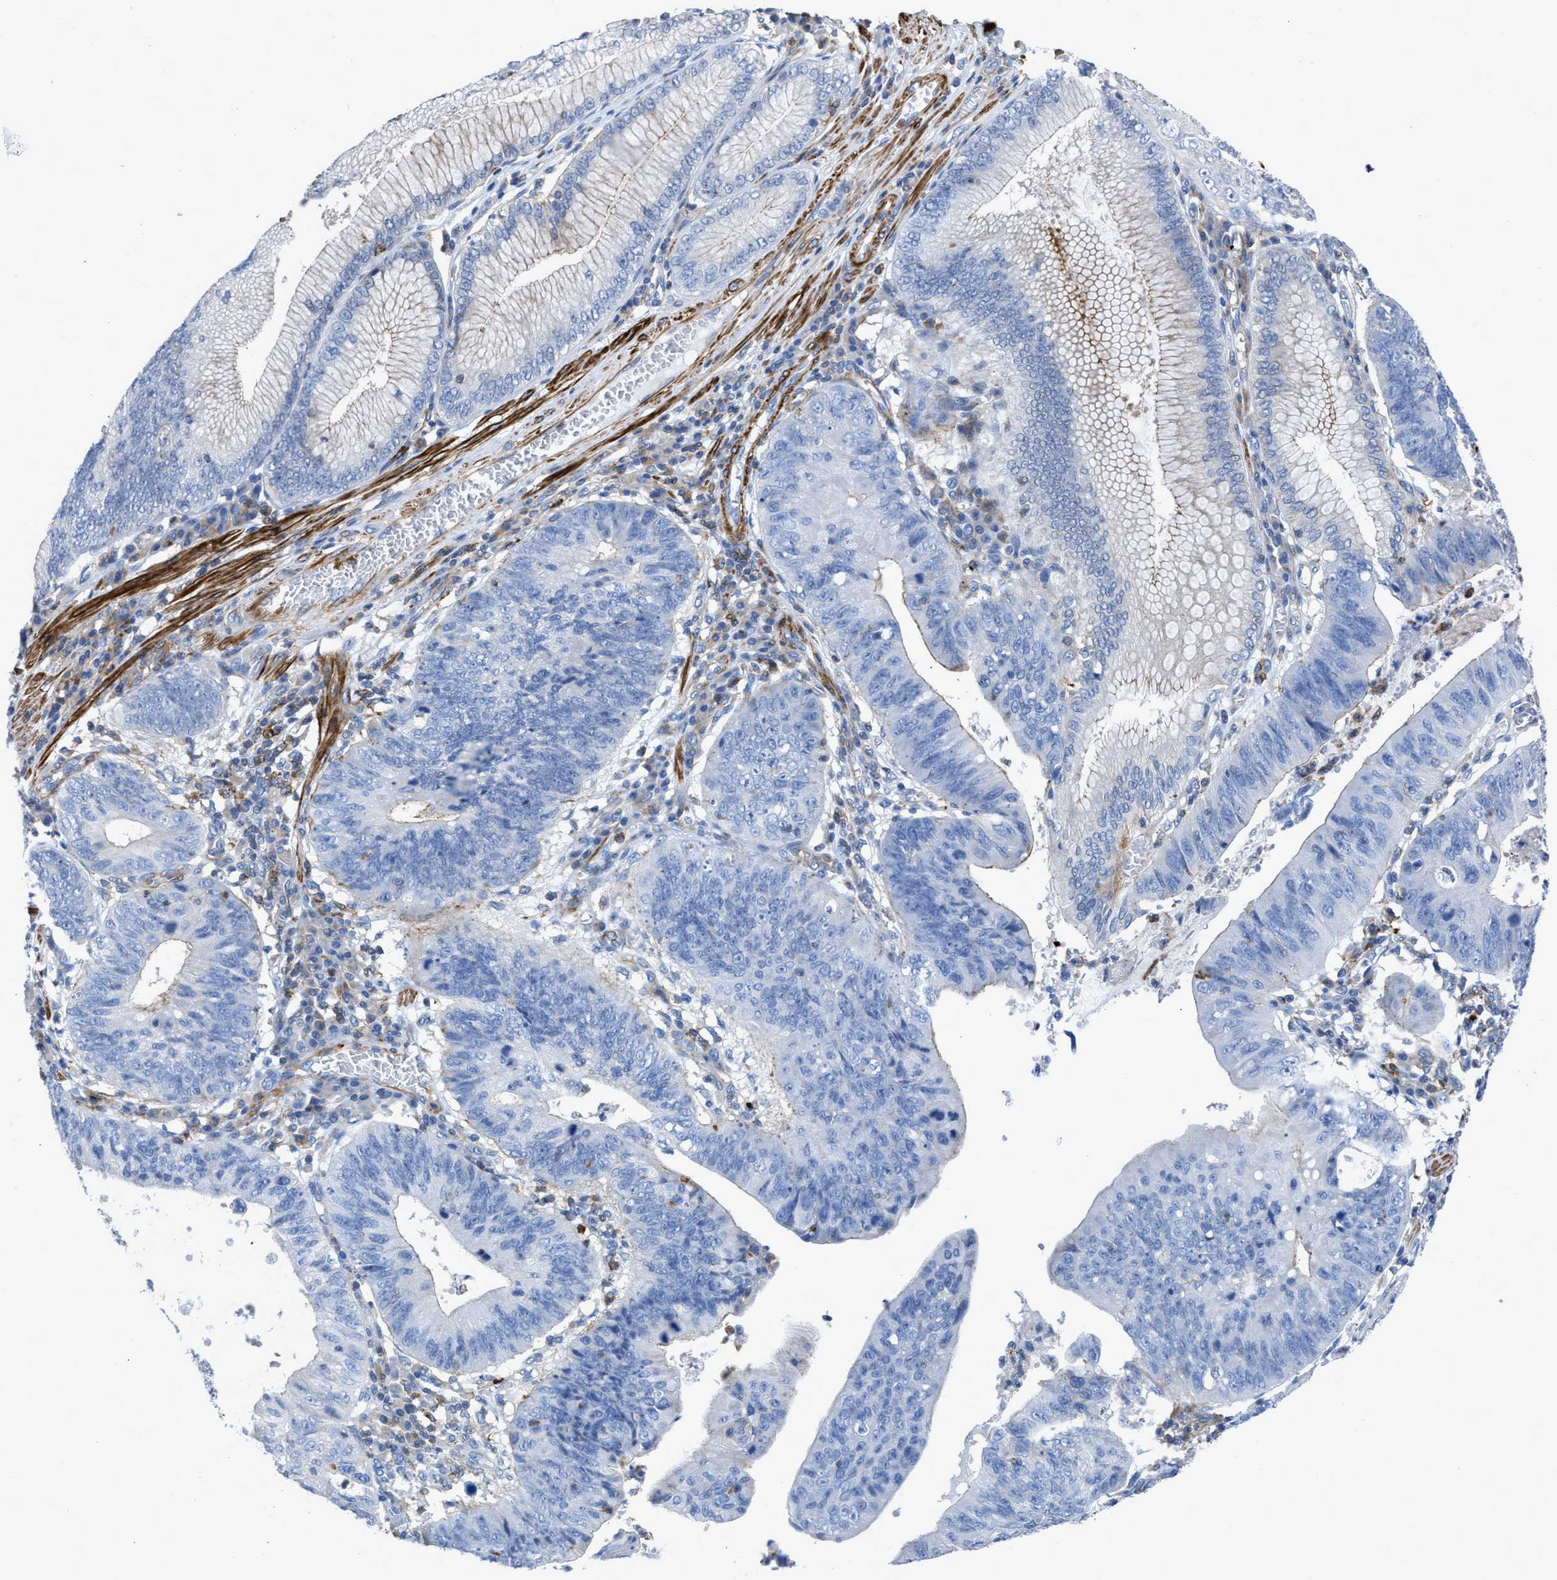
{"staining": {"intensity": "weak", "quantity": "<25%", "location": "cytoplasmic/membranous"}, "tissue": "stomach cancer", "cell_type": "Tumor cells", "image_type": "cancer", "snomed": [{"axis": "morphology", "description": "Adenocarcinoma, NOS"}, {"axis": "topography", "description": "Stomach"}], "caption": "Immunohistochemistry micrograph of neoplastic tissue: human stomach adenocarcinoma stained with DAB displays no significant protein staining in tumor cells. (Immunohistochemistry, brightfield microscopy, high magnification).", "gene": "PRMT2", "patient": {"sex": "male", "age": 59}}